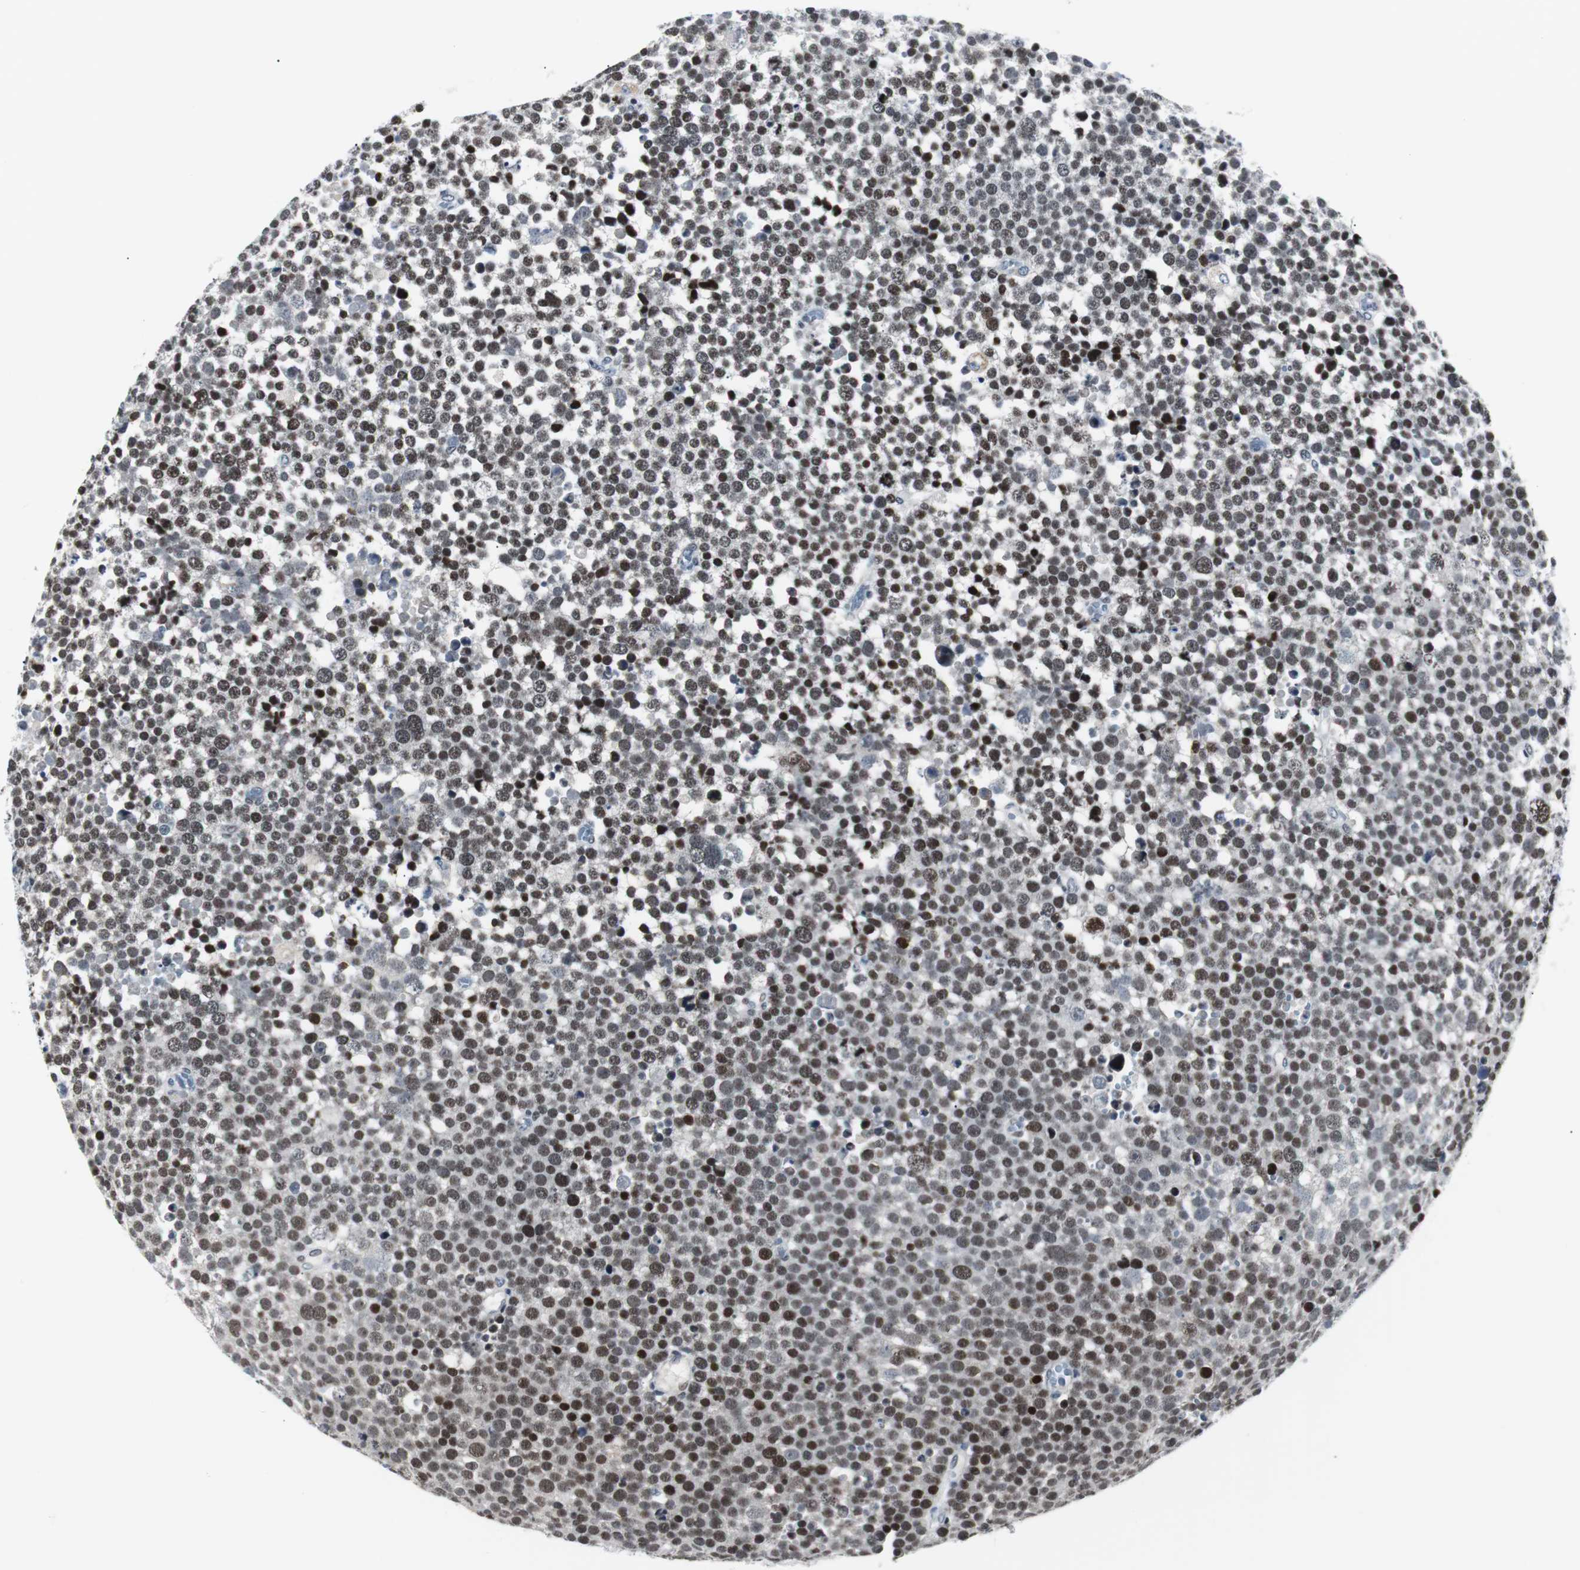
{"staining": {"intensity": "weak", "quantity": ">75%", "location": "nuclear"}, "tissue": "testis cancer", "cell_type": "Tumor cells", "image_type": "cancer", "snomed": [{"axis": "morphology", "description": "Seminoma, NOS"}, {"axis": "topography", "description": "Testis"}], "caption": "IHC photomicrograph of neoplastic tissue: human testis cancer (seminoma) stained using IHC demonstrates low levels of weak protein expression localized specifically in the nuclear of tumor cells, appearing as a nuclear brown color.", "gene": "MTA1", "patient": {"sex": "male", "age": 71}}